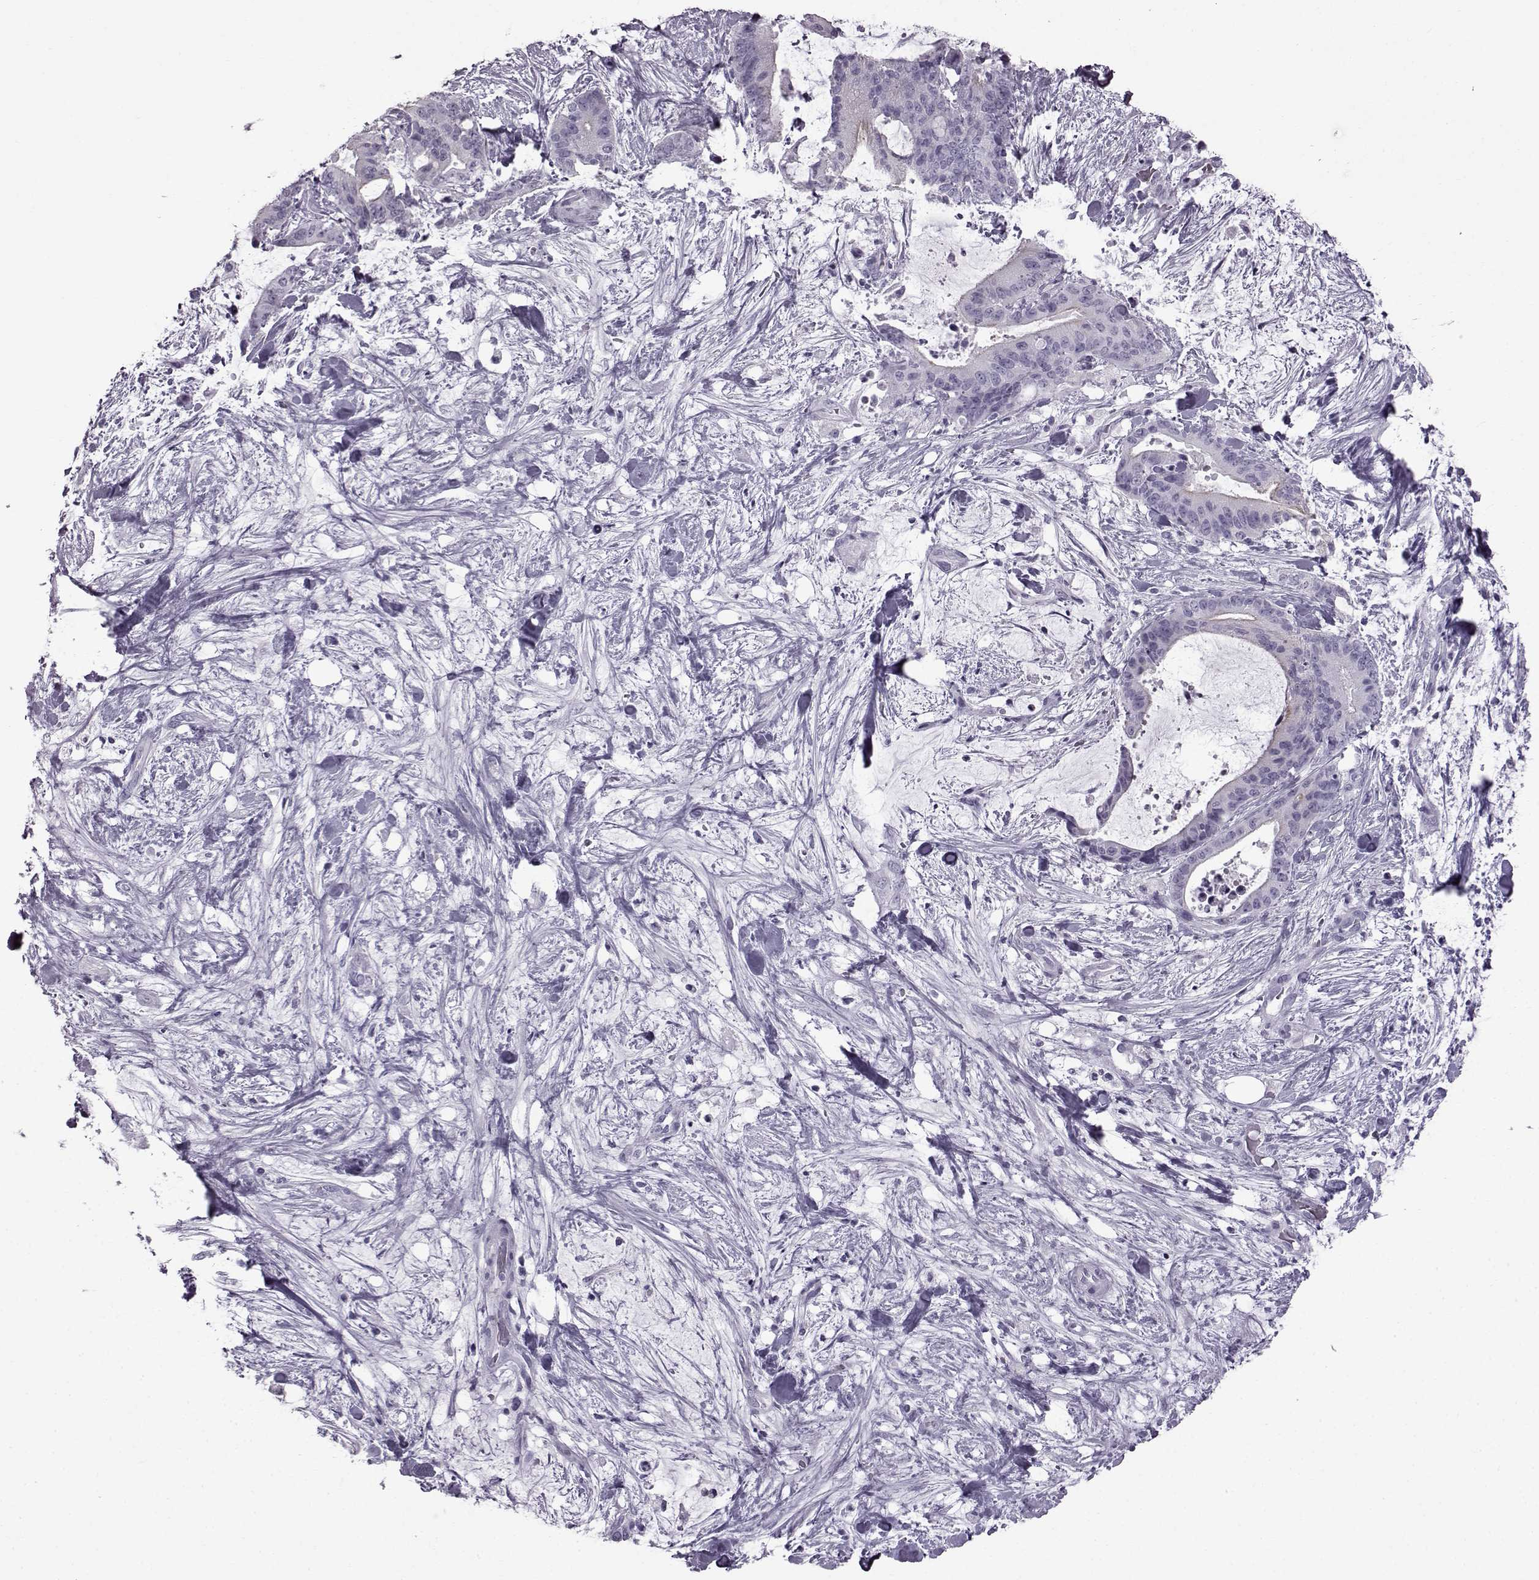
{"staining": {"intensity": "negative", "quantity": "none", "location": "none"}, "tissue": "liver cancer", "cell_type": "Tumor cells", "image_type": "cancer", "snomed": [{"axis": "morphology", "description": "Cholangiocarcinoma"}, {"axis": "topography", "description": "Liver"}], "caption": "A high-resolution micrograph shows immunohistochemistry staining of liver cholangiocarcinoma, which shows no significant positivity in tumor cells.", "gene": "SLC28A2", "patient": {"sex": "female", "age": 73}}